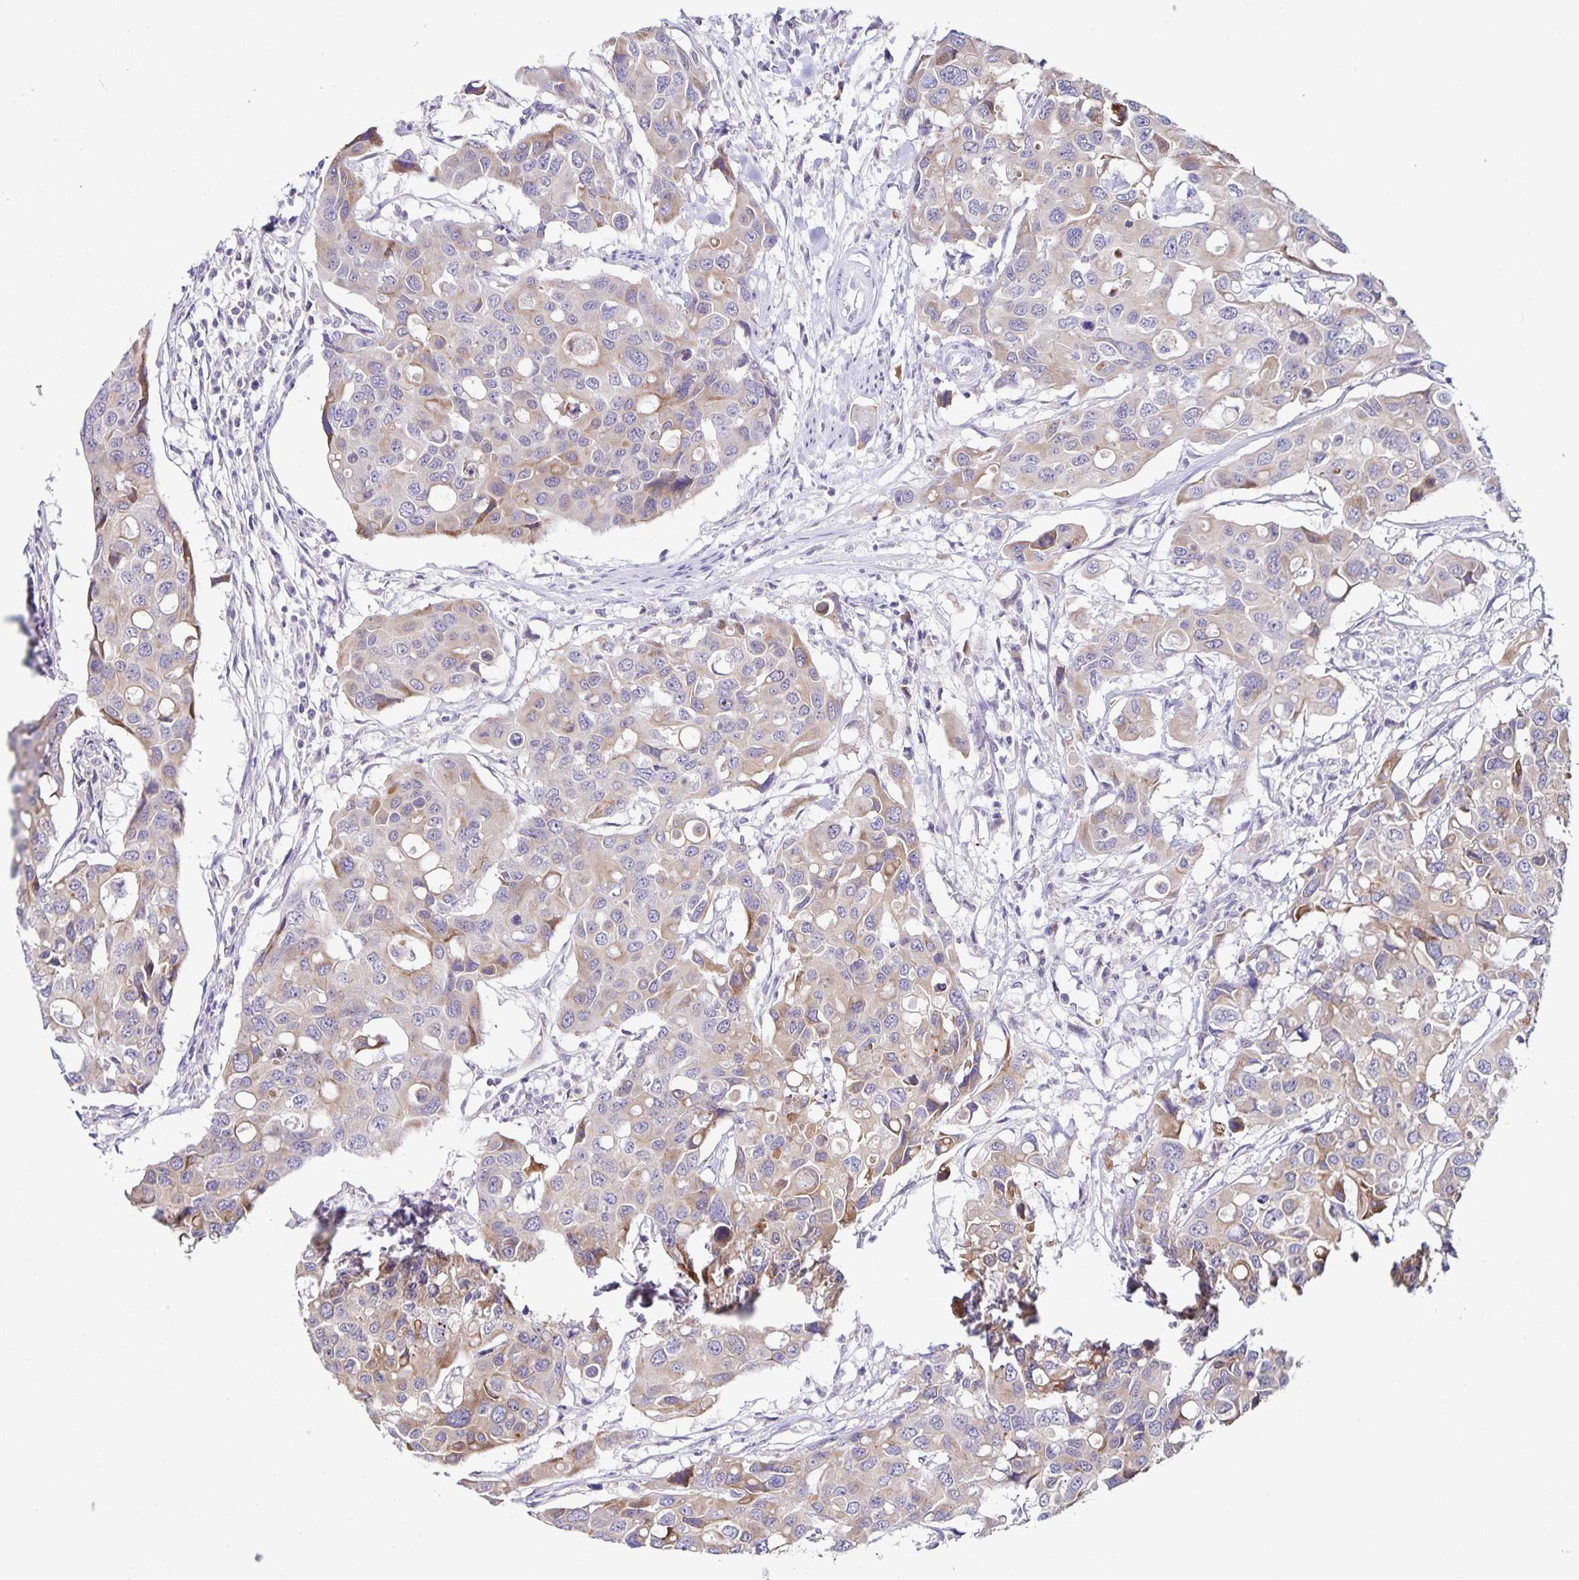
{"staining": {"intensity": "weak", "quantity": "25%-75%", "location": "cytoplasmic/membranous"}, "tissue": "colorectal cancer", "cell_type": "Tumor cells", "image_type": "cancer", "snomed": [{"axis": "morphology", "description": "Adenocarcinoma, NOS"}, {"axis": "topography", "description": "Colon"}], "caption": "Immunohistochemistry (IHC) (DAB (3,3'-diaminobenzidine)) staining of colorectal cancer demonstrates weak cytoplasmic/membranous protein positivity in approximately 25%-75% of tumor cells. Immunohistochemistry stains the protein of interest in brown and the nuclei are stained blue.", "gene": "STPG4", "patient": {"sex": "male", "age": 77}}